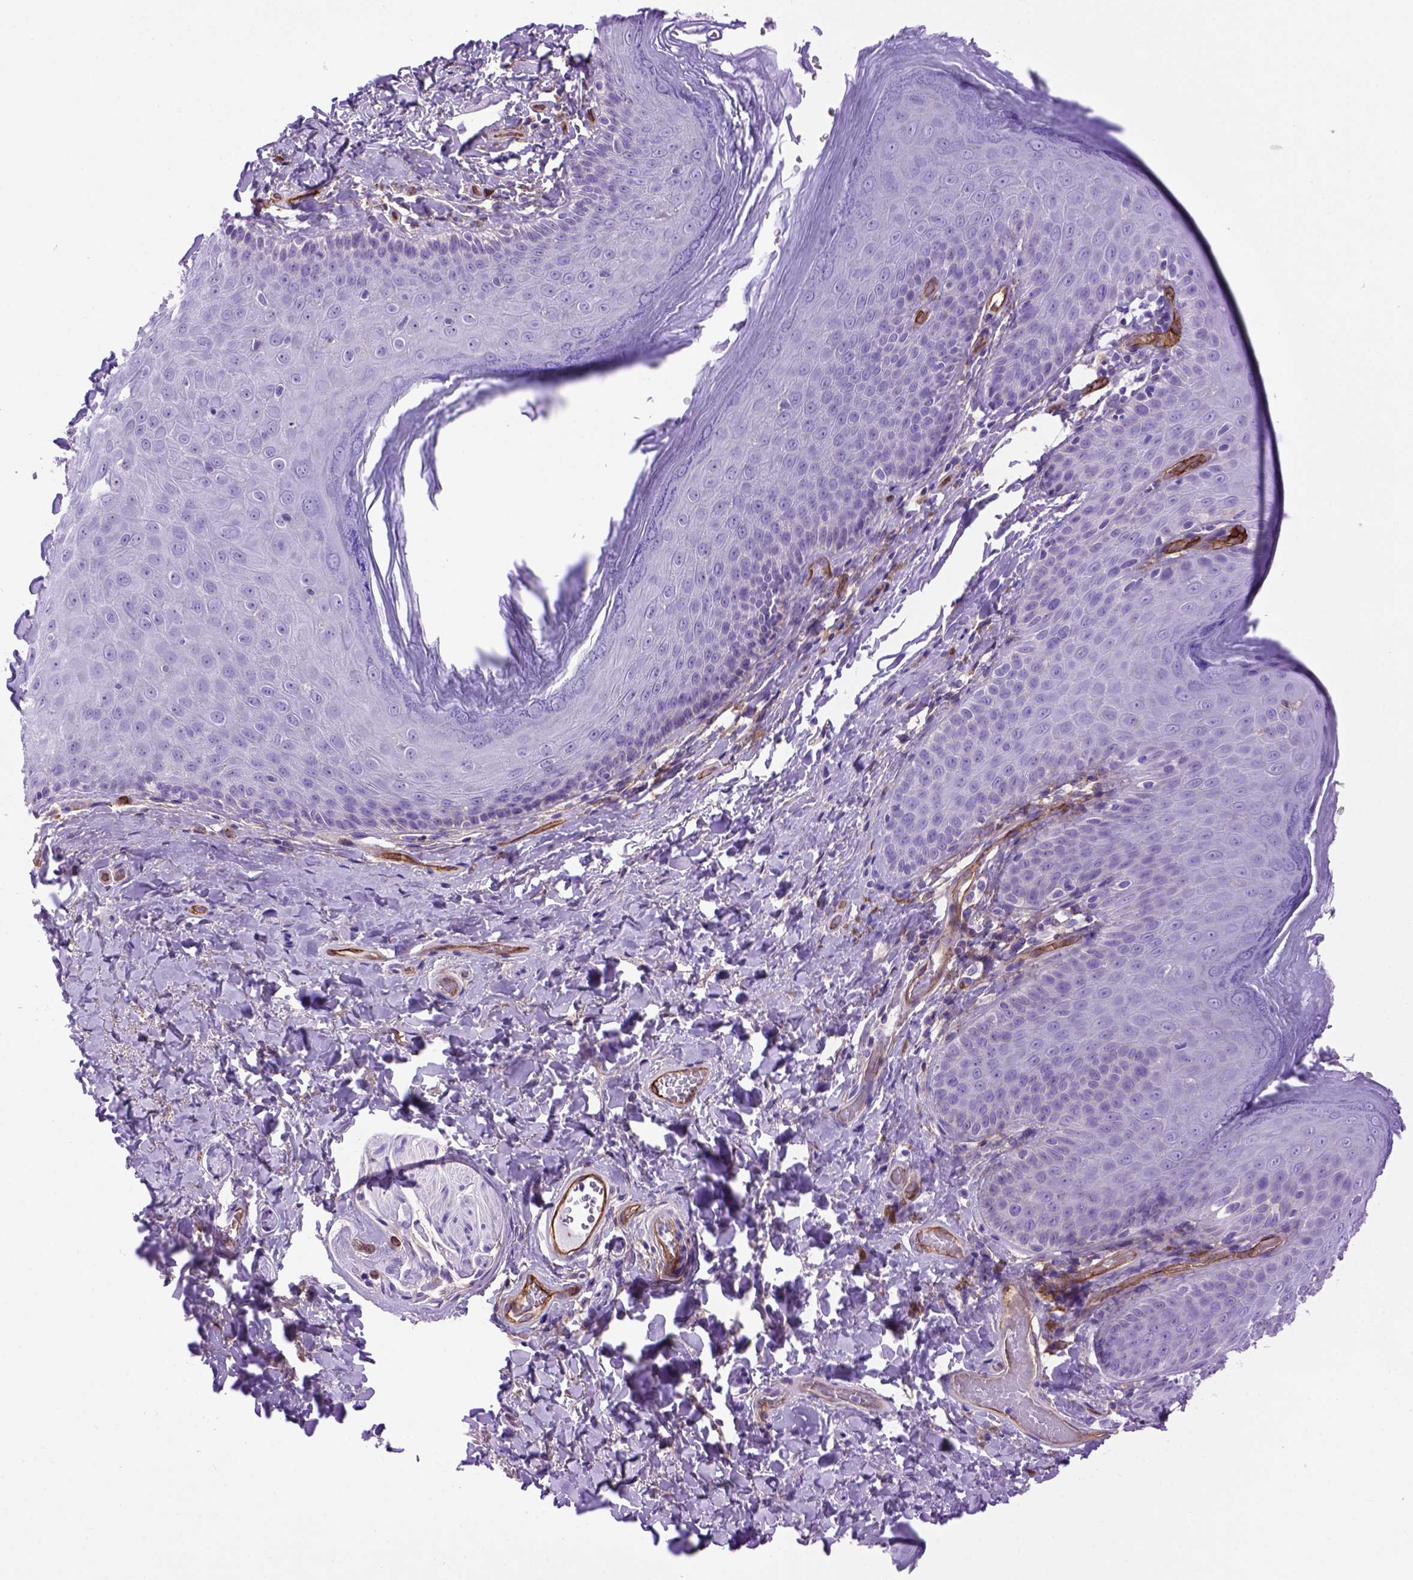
{"staining": {"intensity": "negative", "quantity": "none", "location": "none"}, "tissue": "skin", "cell_type": "Epidermal cells", "image_type": "normal", "snomed": [{"axis": "morphology", "description": "Normal tissue, NOS"}, {"axis": "topography", "description": "Anal"}], "caption": "Skin stained for a protein using IHC shows no staining epidermal cells.", "gene": "ENG", "patient": {"sex": "male", "age": 53}}